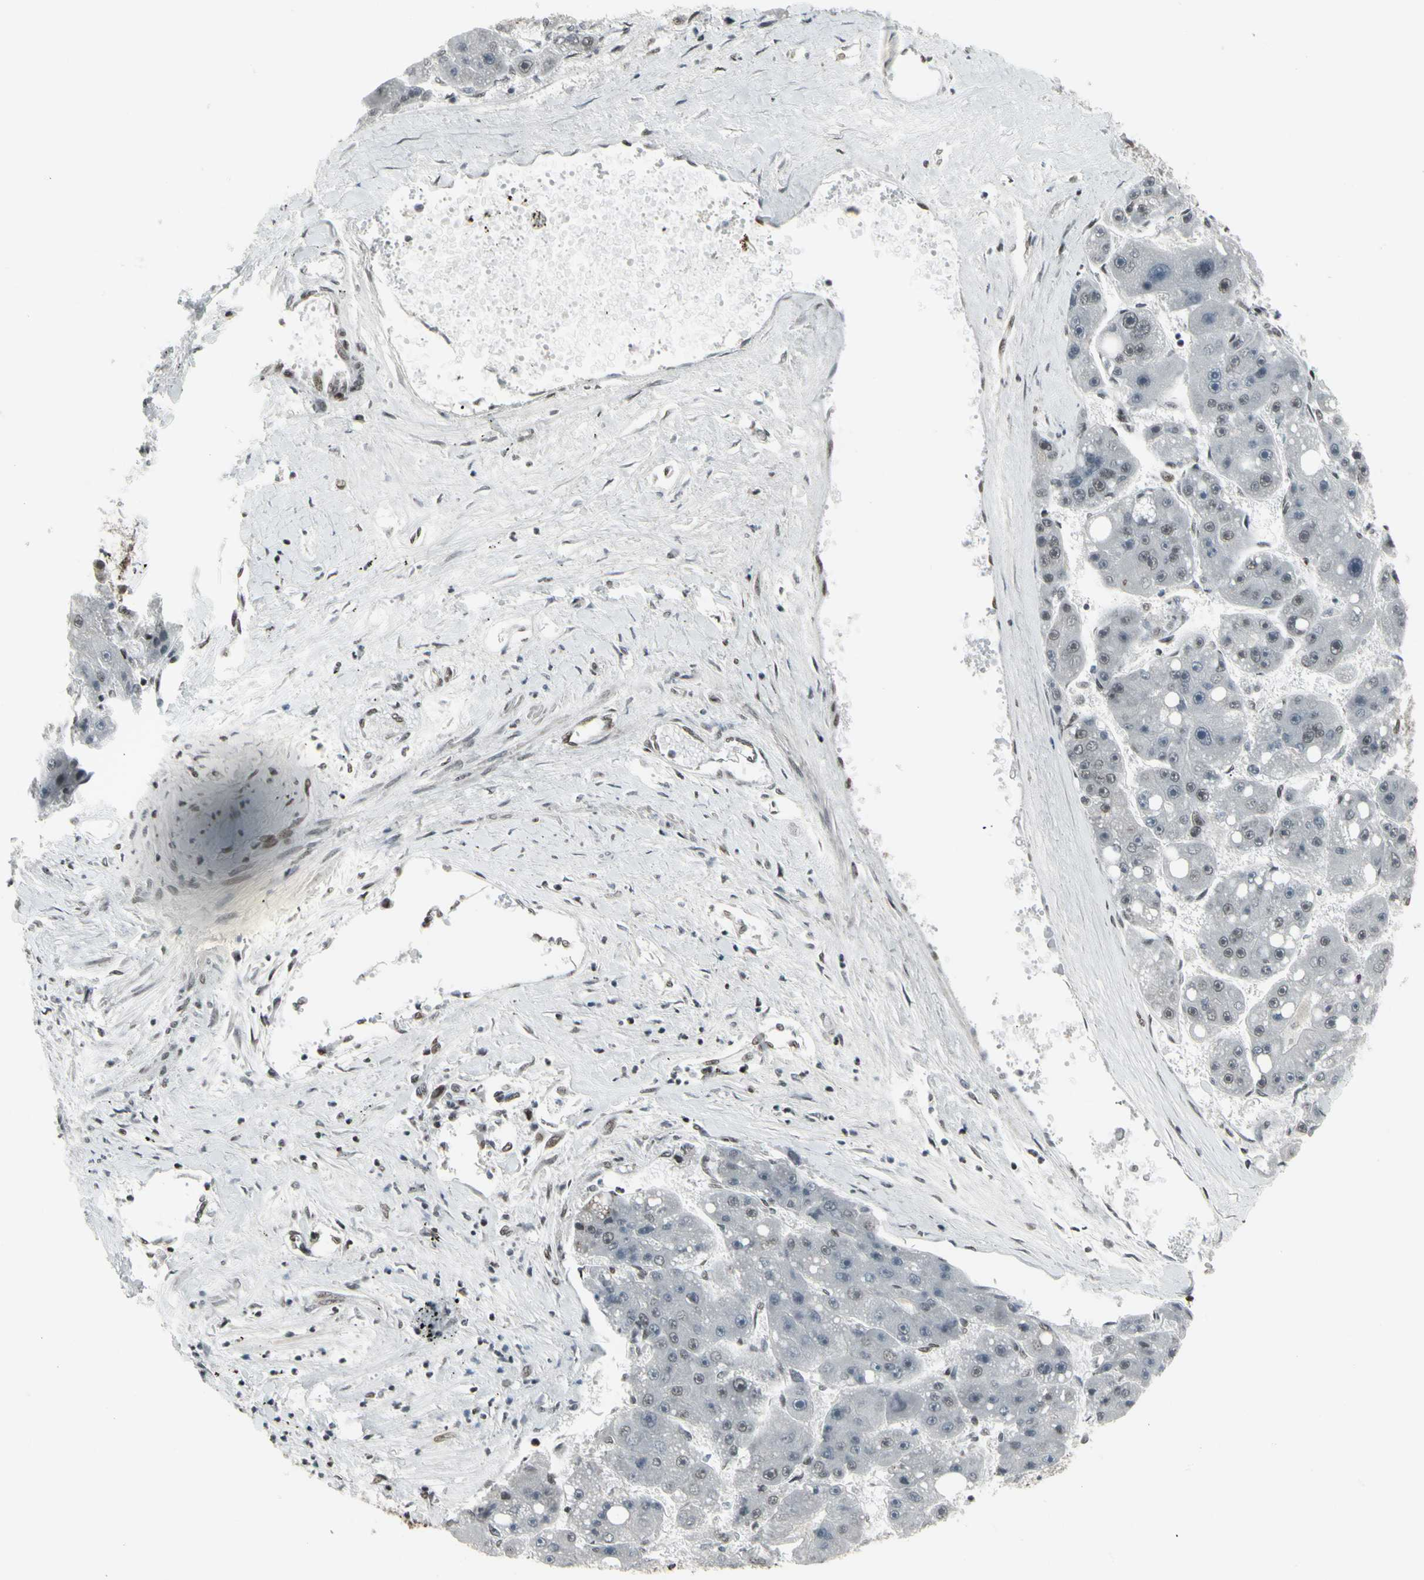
{"staining": {"intensity": "moderate", "quantity": "25%-75%", "location": "nuclear"}, "tissue": "liver cancer", "cell_type": "Tumor cells", "image_type": "cancer", "snomed": [{"axis": "morphology", "description": "Carcinoma, Hepatocellular, NOS"}, {"axis": "topography", "description": "Liver"}], "caption": "IHC image of neoplastic tissue: hepatocellular carcinoma (liver) stained using immunohistochemistry exhibits medium levels of moderate protein expression localized specifically in the nuclear of tumor cells, appearing as a nuclear brown color.", "gene": "HMG20A", "patient": {"sex": "female", "age": 61}}